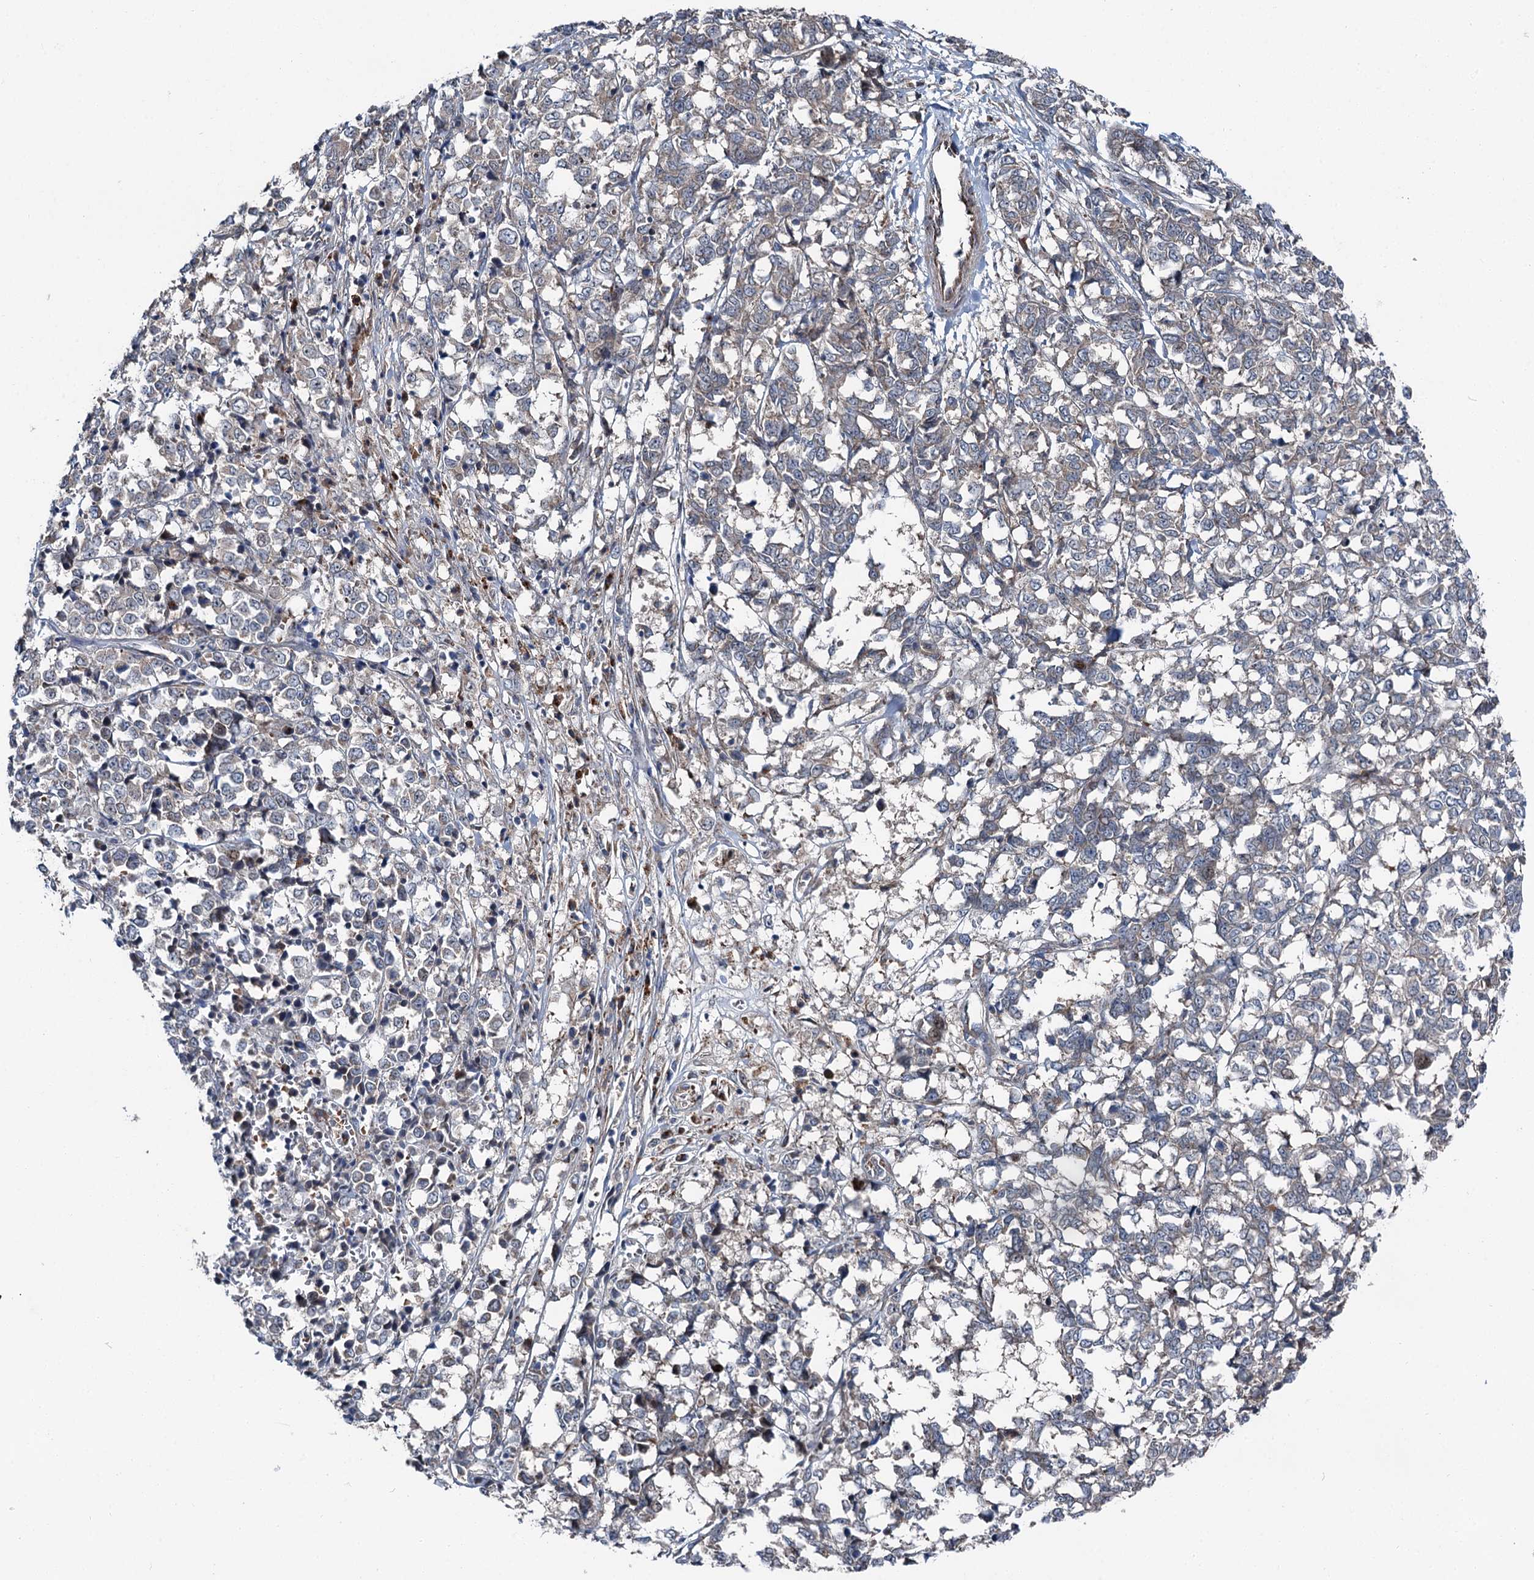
{"staining": {"intensity": "negative", "quantity": "none", "location": "none"}, "tissue": "melanoma", "cell_type": "Tumor cells", "image_type": "cancer", "snomed": [{"axis": "morphology", "description": "Malignant melanoma, NOS"}, {"axis": "topography", "description": "Skin"}], "caption": "DAB immunohistochemical staining of human malignant melanoma exhibits no significant positivity in tumor cells.", "gene": "POLR1D", "patient": {"sex": "female", "age": 72}}